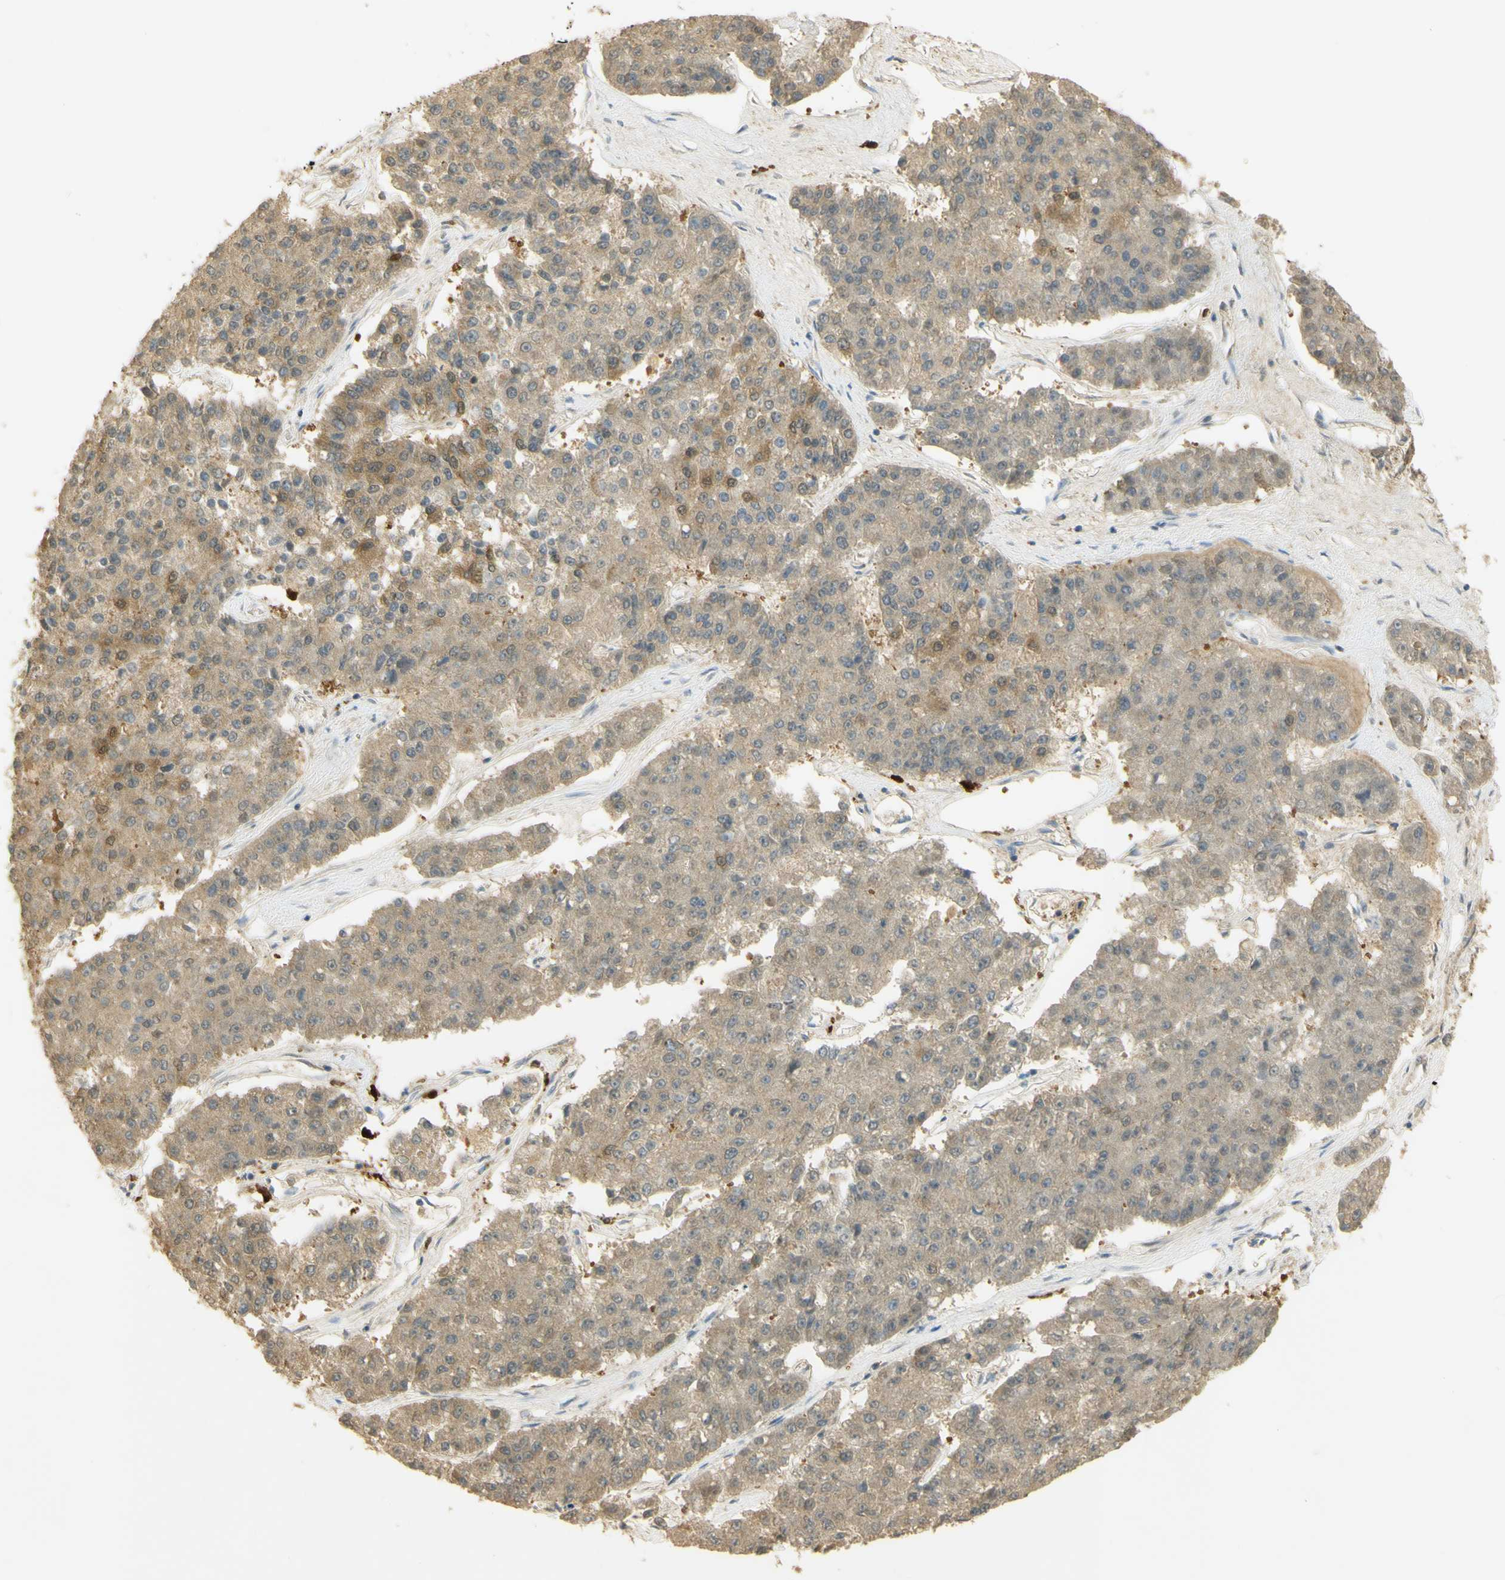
{"staining": {"intensity": "weak", "quantity": ">75%", "location": "cytoplasmic/membranous,nuclear"}, "tissue": "pancreatic cancer", "cell_type": "Tumor cells", "image_type": "cancer", "snomed": [{"axis": "morphology", "description": "Adenocarcinoma, NOS"}, {"axis": "topography", "description": "Pancreas"}], "caption": "Pancreatic adenocarcinoma stained with a brown dye reveals weak cytoplasmic/membranous and nuclear positive staining in approximately >75% of tumor cells.", "gene": "PAK1", "patient": {"sex": "male", "age": 50}}